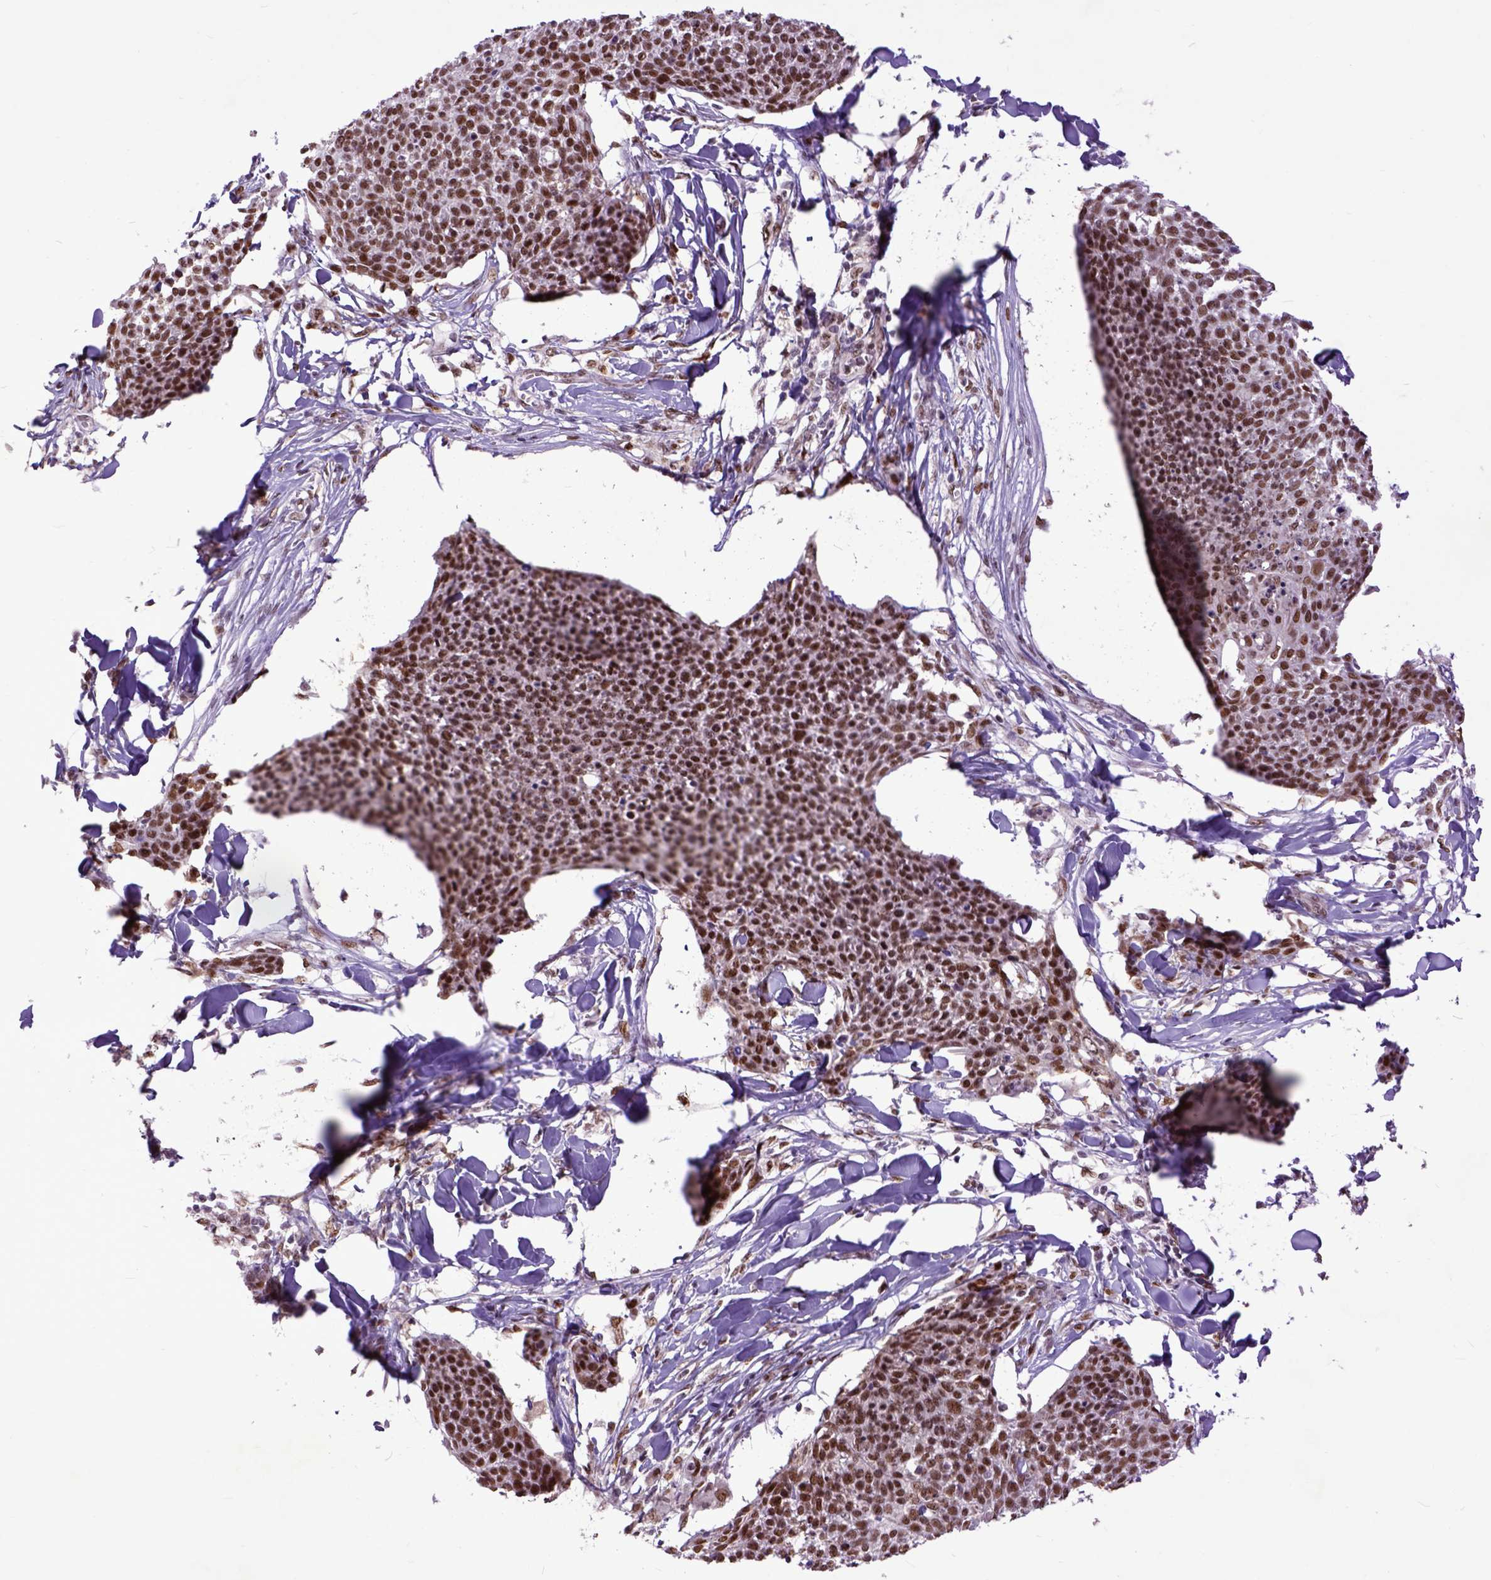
{"staining": {"intensity": "moderate", "quantity": ">75%", "location": "nuclear"}, "tissue": "skin cancer", "cell_type": "Tumor cells", "image_type": "cancer", "snomed": [{"axis": "morphology", "description": "Squamous cell carcinoma, NOS"}, {"axis": "topography", "description": "Skin"}, {"axis": "topography", "description": "Vulva"}], "caption": "Skin cancer was stained to show a protein in brown. There is medium levels of moderate nuclear staining in about >75% of tumor cells.", "gene": "RCC2", "patient": {"sex": "female", "age": 75}}